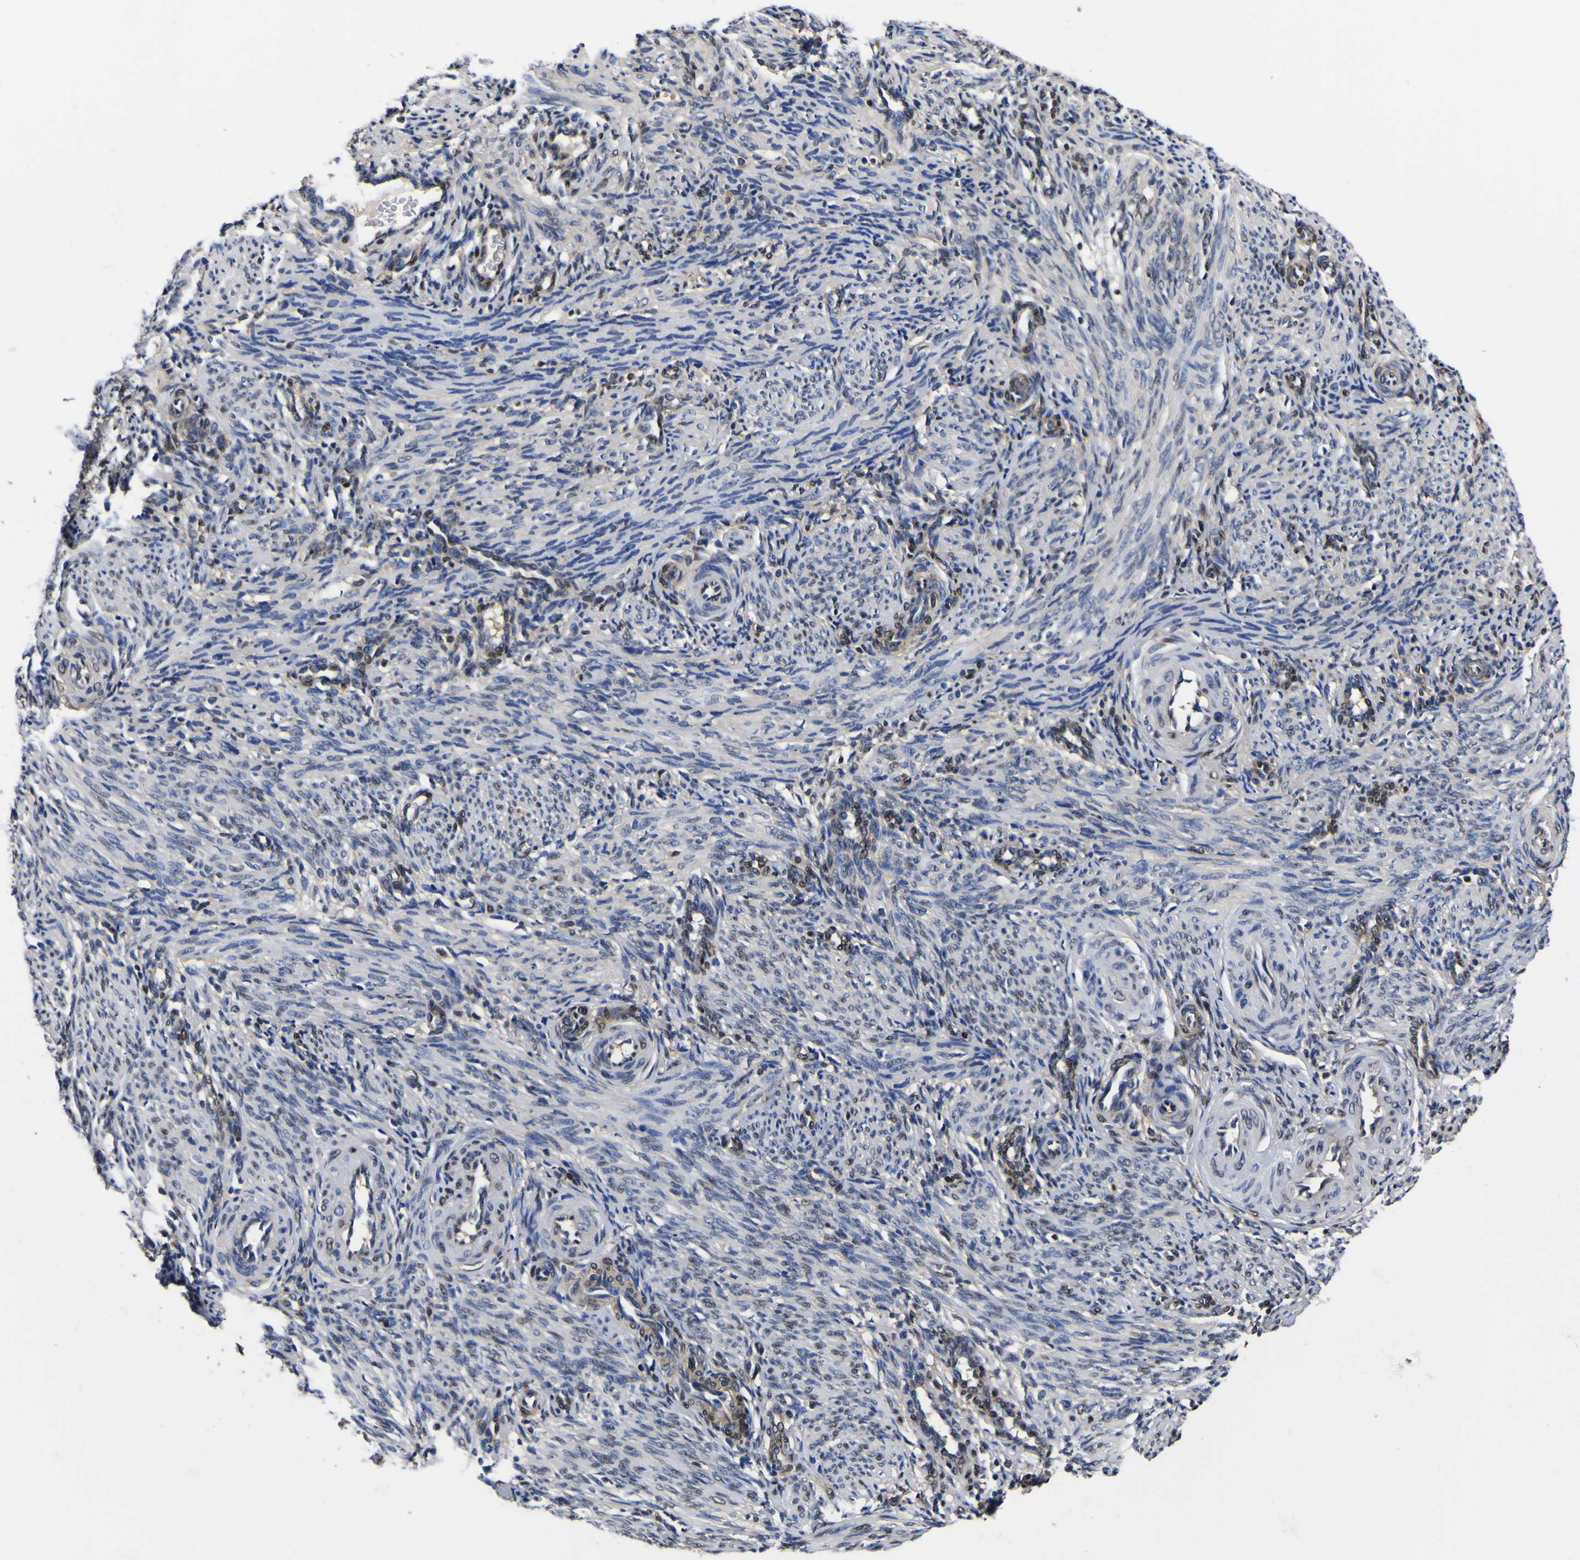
{"staining": {"intensity": "weak", "quantity": "25%-75%", "location": "cytoplasmic/membranous"}, "tissue": "smooth muscle", "cell_type": "Smooth muscle cells", "image_type": "normal", "snomed": [{"axis": "morphology", "description": "Normal tissue, NOS"}, {"axis": "topography", "description": "Endometrium"}], "caption": "Immunohistochemistry (DAB (3,3'-diaminobenzidine)) staining of benign human smooth muscle reveals weak cytoplasmic/membranous protein staining in approximately 25%-75% of smooth muscle cells. Nuclei are stained in blue.", "gene": "FAM110B", "patient": {"sex": "female", "age": 33}}